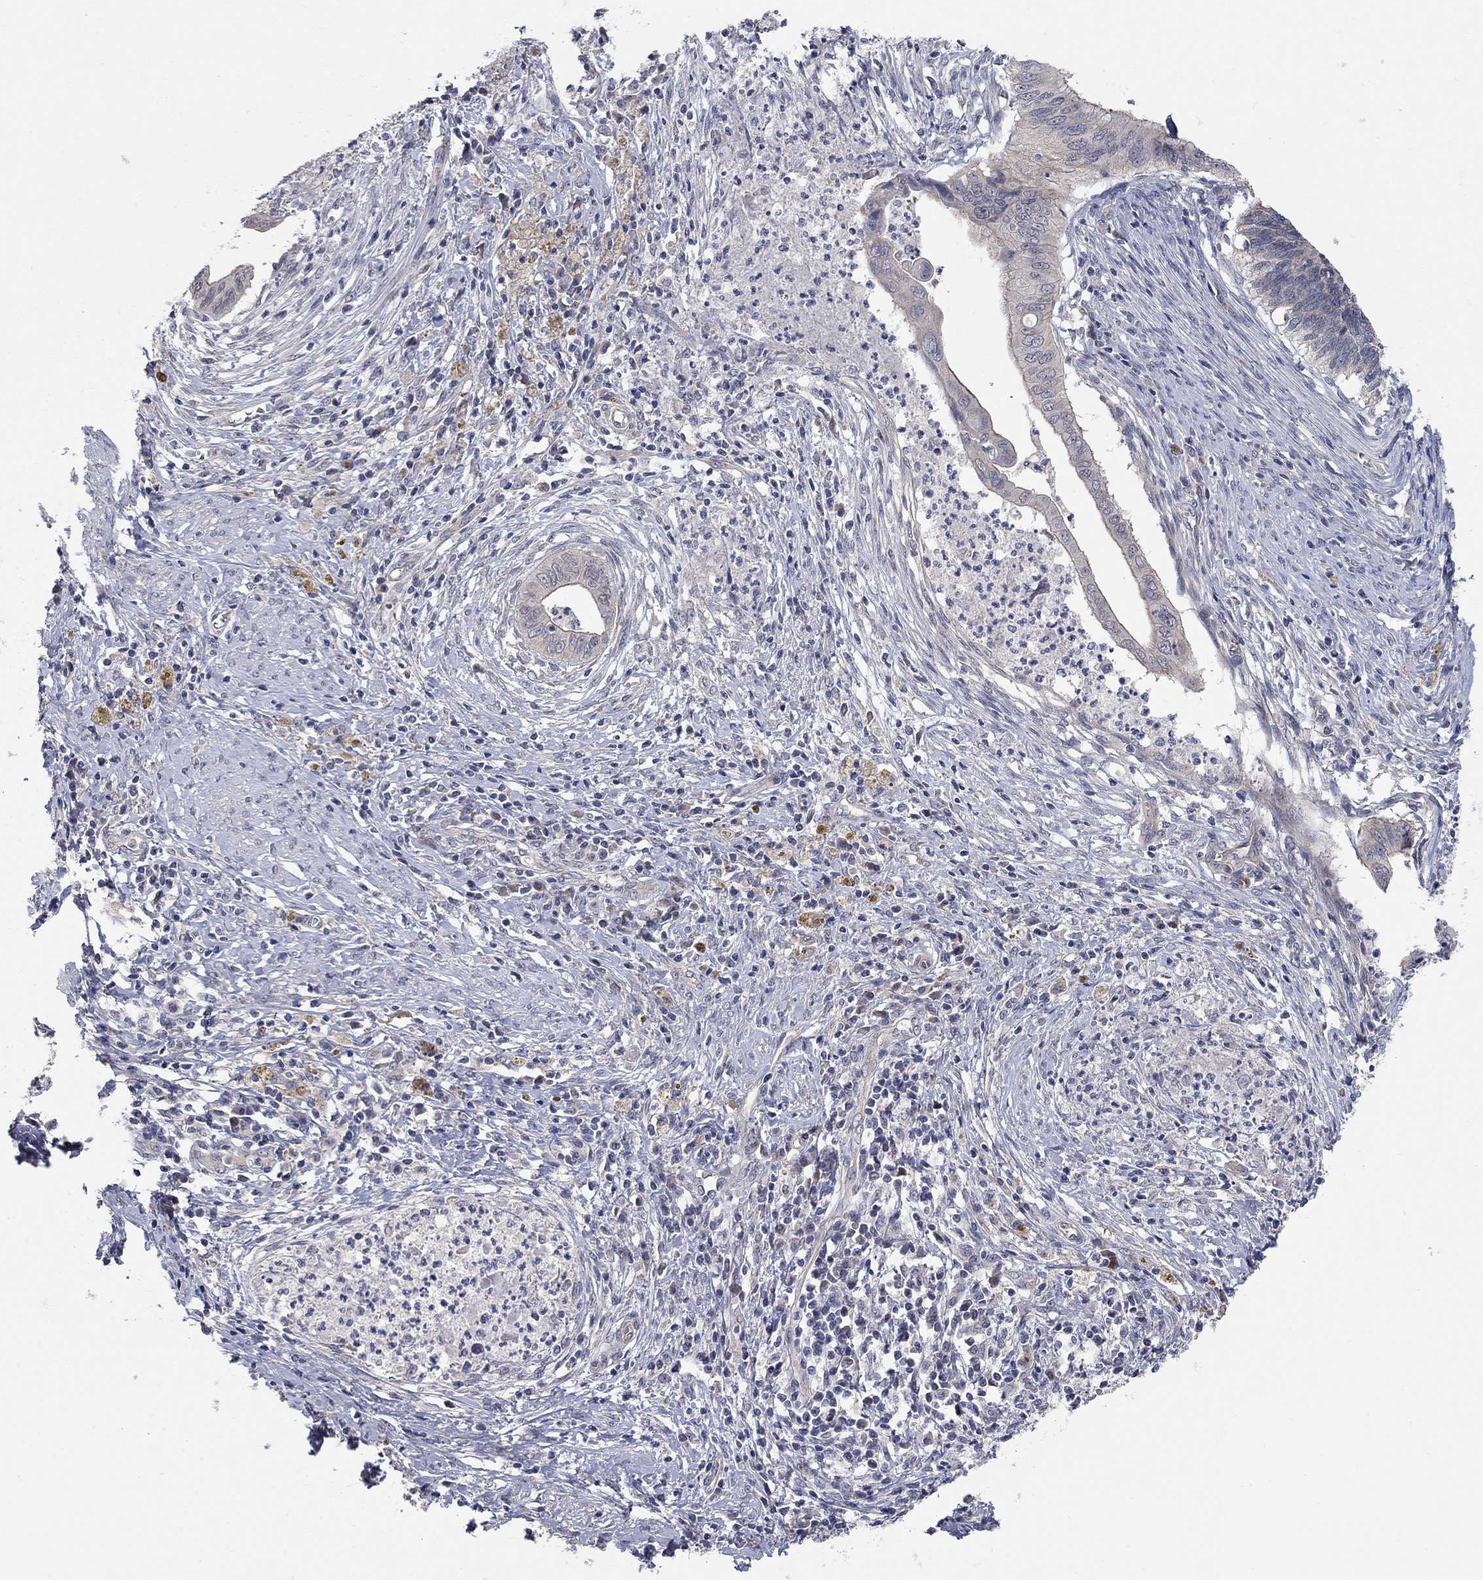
{"staining": {"intensity": "negative", "quantity": "none", "location": "none"}, "tissue": "cervical cancer", "cell_type": "Tumor cells", "image_type": "cancer", "snomed": [{"axis": "morphology", "description": "Adenocarcinoma, NOS"}, {"axis": "topography", "description": "Cervix"}], "caption": "This is an immunohistochemistry (IHC) micrograph of cervical cancer (adenocarcinoma). There is no staining in tumor cells.", "gene": "WASF3", "patient": {"sex": "female", "age": 42}}